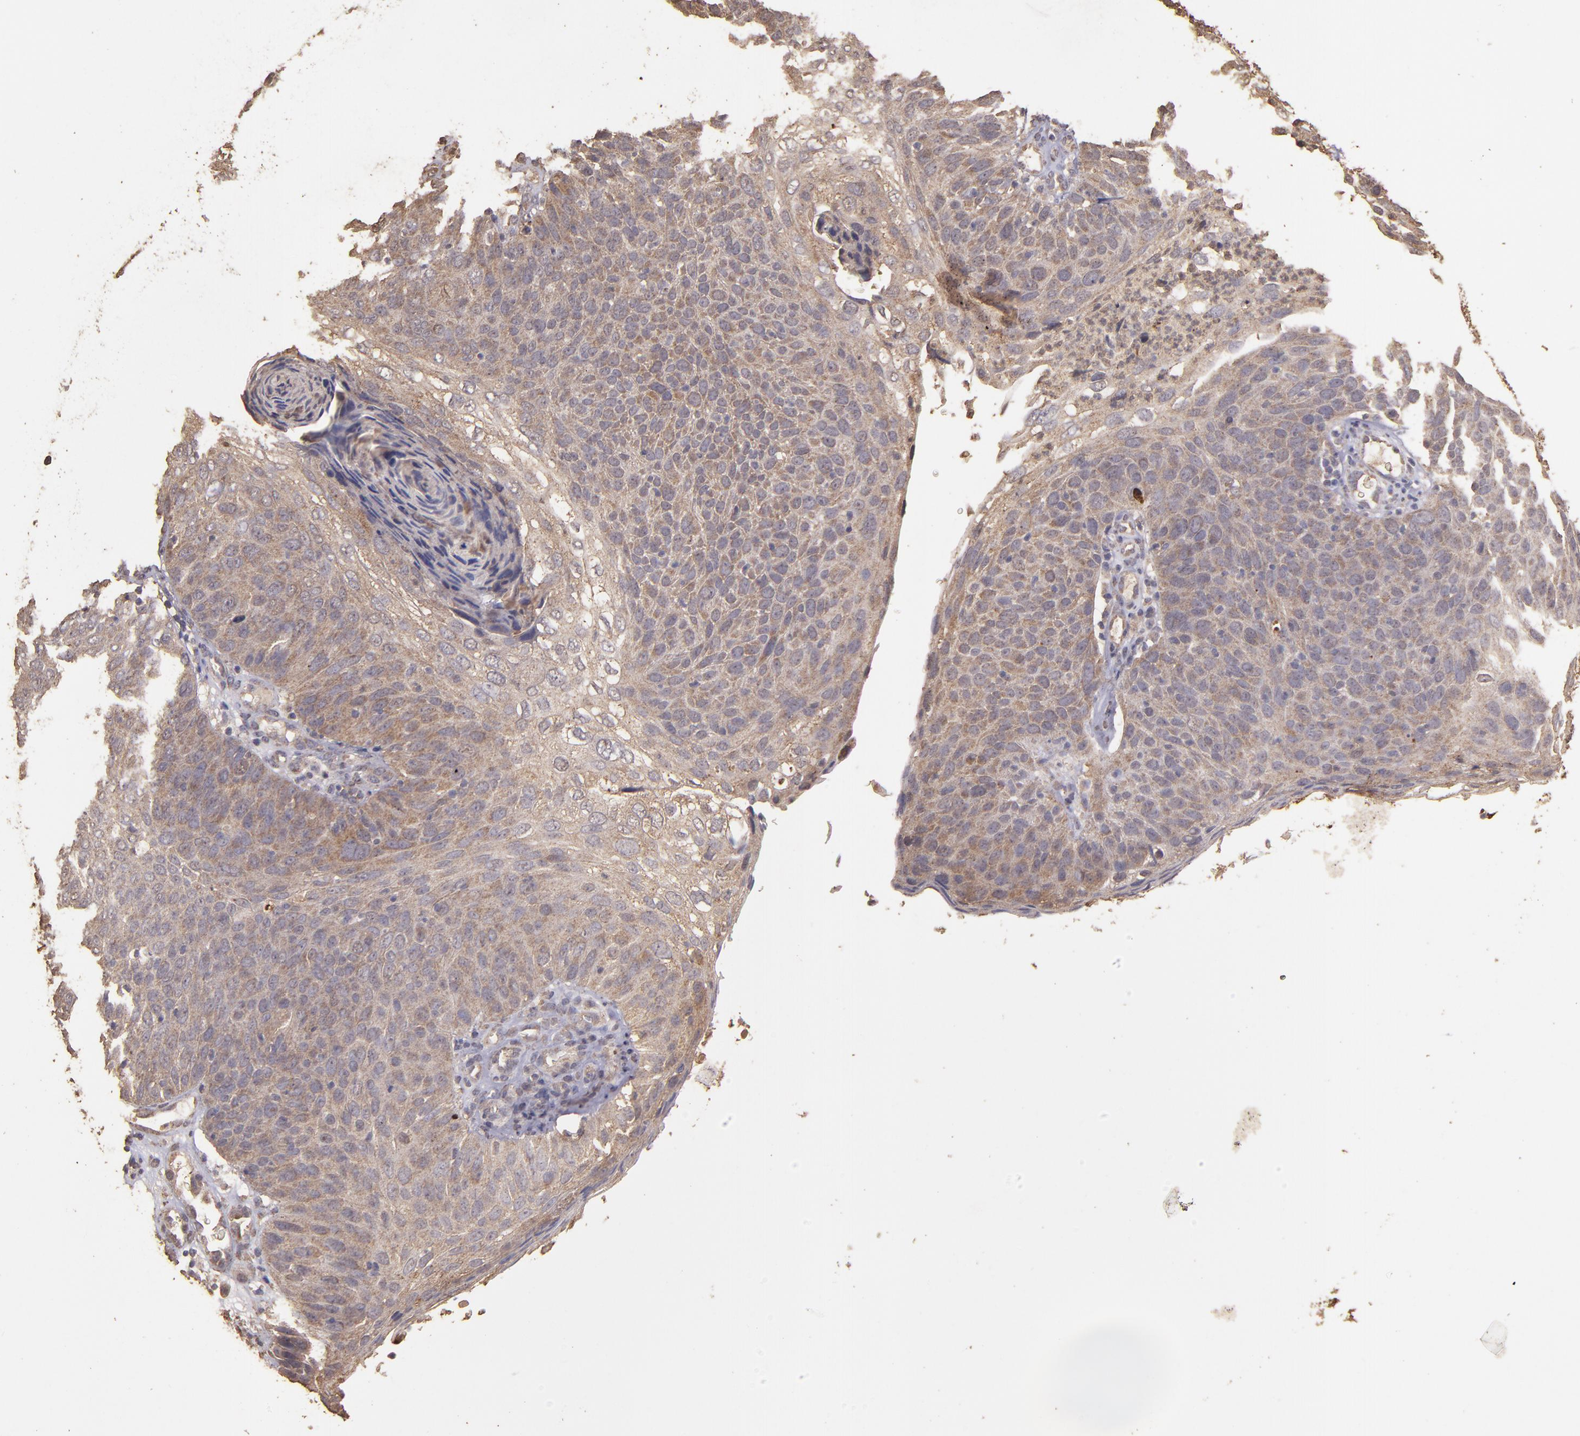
{"staining": {"intensity": "weak", "quantity": ">75%", "location": "cytoplasmic/membranous"}, "tissue": "skin cancer", "cell_type": "Tumor cells", "image_type": "cancer", "snomed": [{"axis": "morphology", "description": "Squamous cell carcinoma, NOS"}, {"axis": "topography", "description": "Skin"}], "caption": "IHC of skin cancer displays low levels of weak cytoplasmic/membranous expression in approximately >75% of tumor cells.", "gene": "HECTD1", "patient": {"sex": "male", "age": 87}}